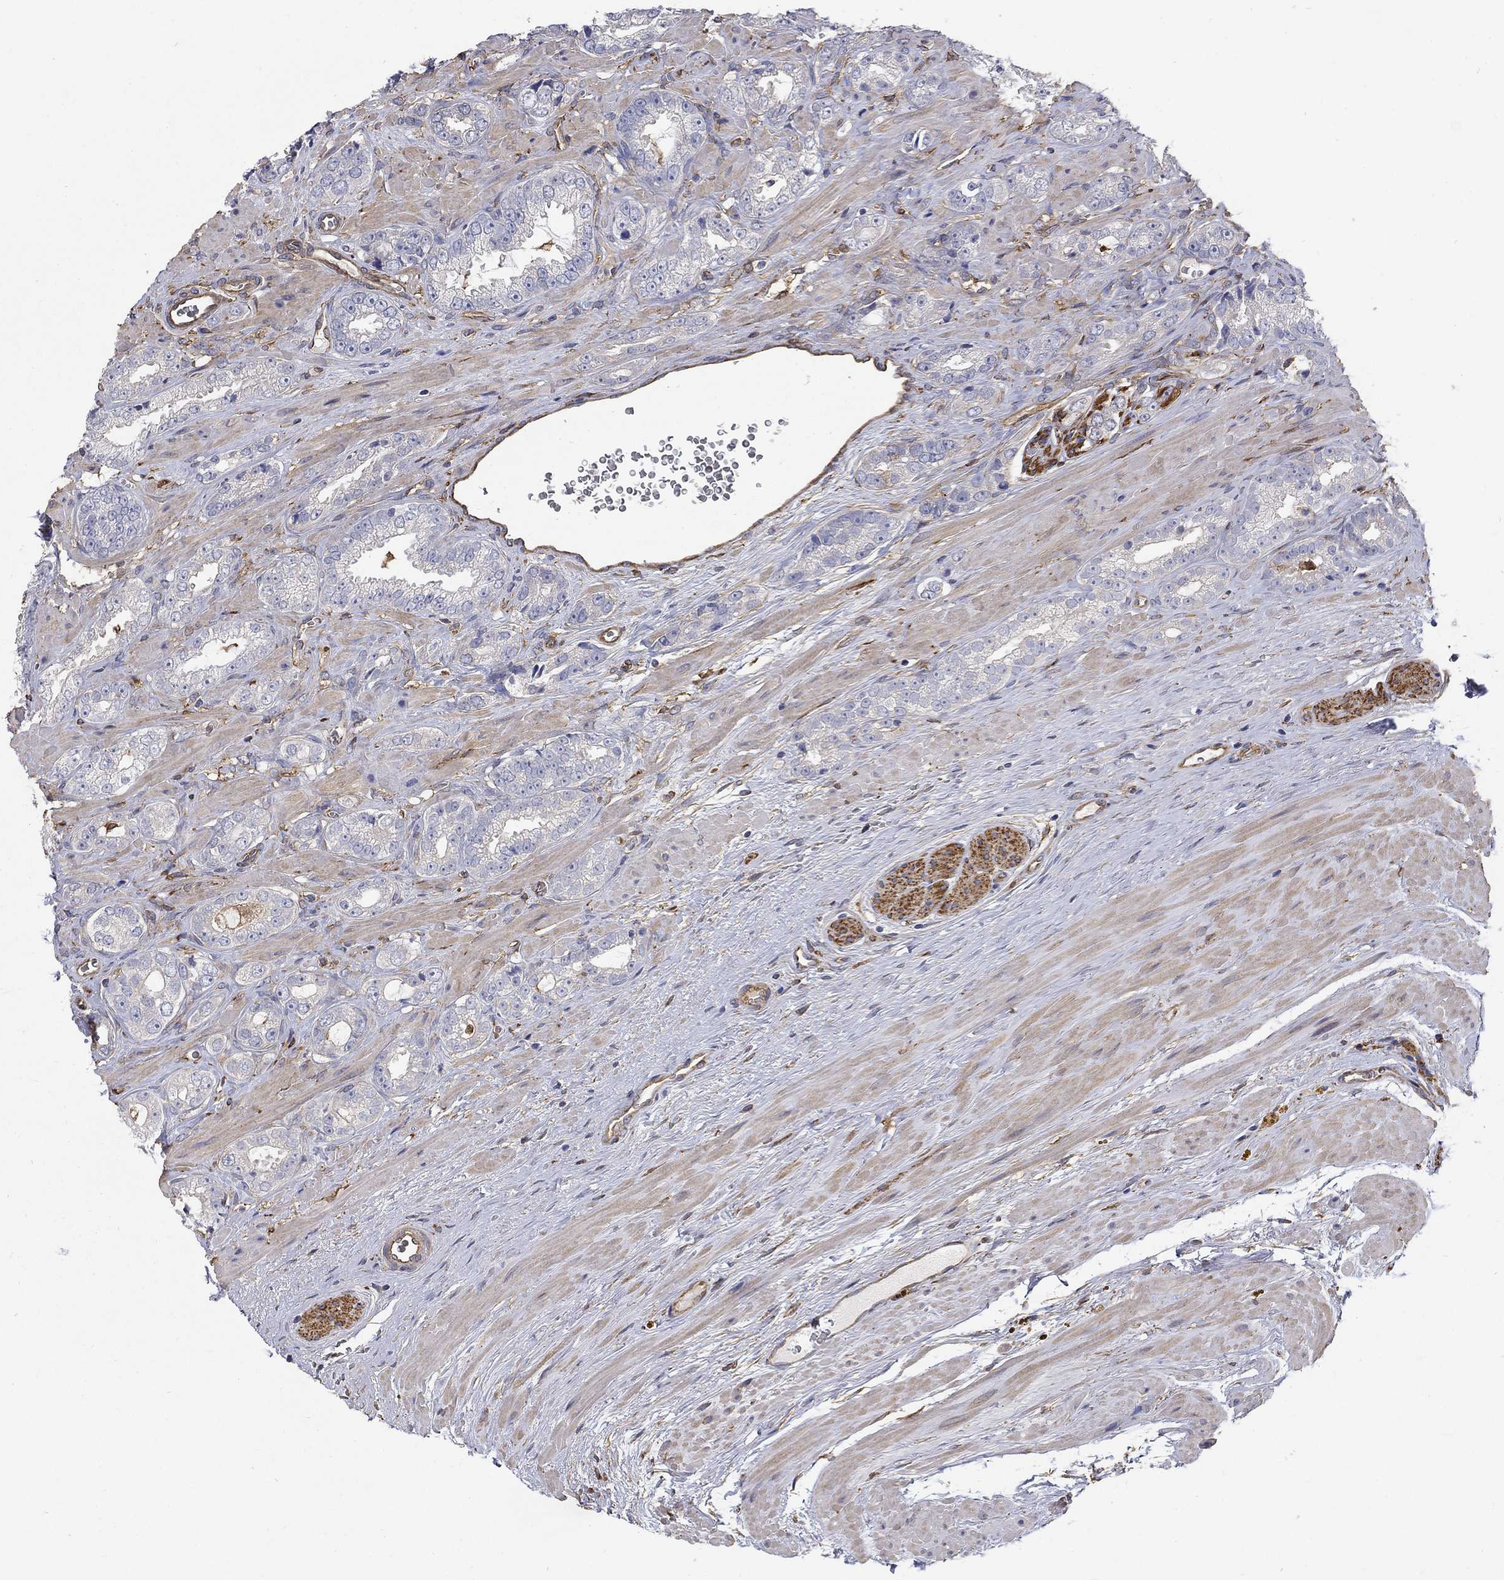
{"staining": {"intensity": "negative", "quantity": "none", "location": "none"}, "tissue": "prostate cancer", "cell_type": "Tumor cells", "image_type": "cancer", "snomed": [{"axis": "morphology", "description": "Adenocarcinoma, NOS"}, {"axis": "topography", "description": "Prostate"}], "caption": "A histopathology image of human prostate adenocarcinoma is negative for staining in tumor cells.", "gene": "DPYSL2", "patient": {"sex": "male", "age": 67}}